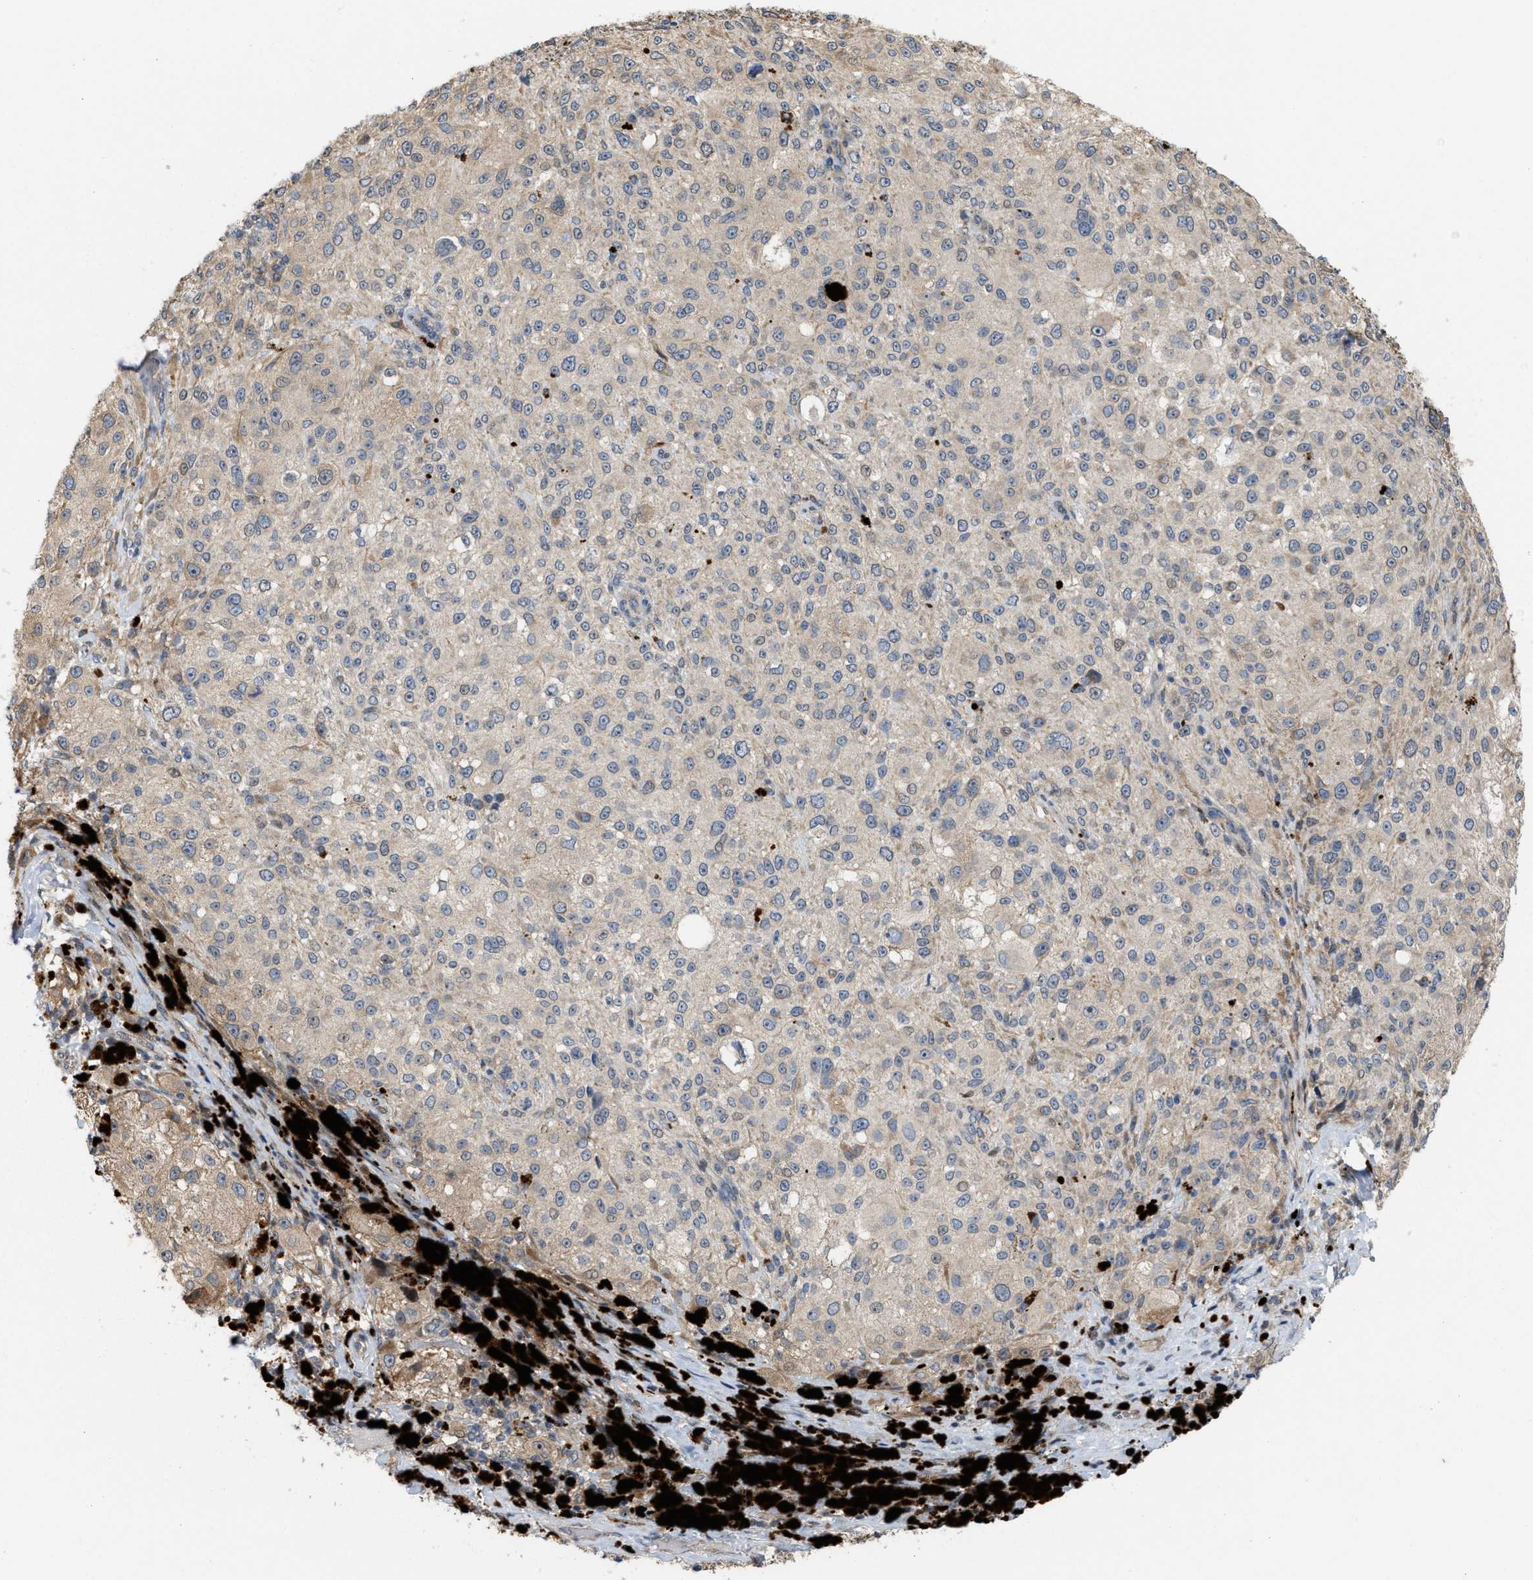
{"staining": {"intensity": "moderate", "quantity": "<25%", "location": "cytoplasmic/membranous"}, "tissue": "melanoma", "cell_type": "Tumor cells", "image_type": "cancer", "snomed": [{"axis": "morphology", "description": "Necrosis, NOS"}, {"axis": "morphology", "description": "Malignant melanoma, NOS"}, {"axis": "topography", "description": "Skin"}], "caption": "Immunohistochemical staining of melanoma shows low levels of moderate cytoplasmic/membranous positivity in approximately <25% of tumor cells. Using DAB (3,3'-diaminobenzidine) (brown) and hematoxylin (blue) stains, captured at high magnification using brightfield microscopy.", "gene": "CSNK1A1", "patient": {"sex": "female", "age": 87}}